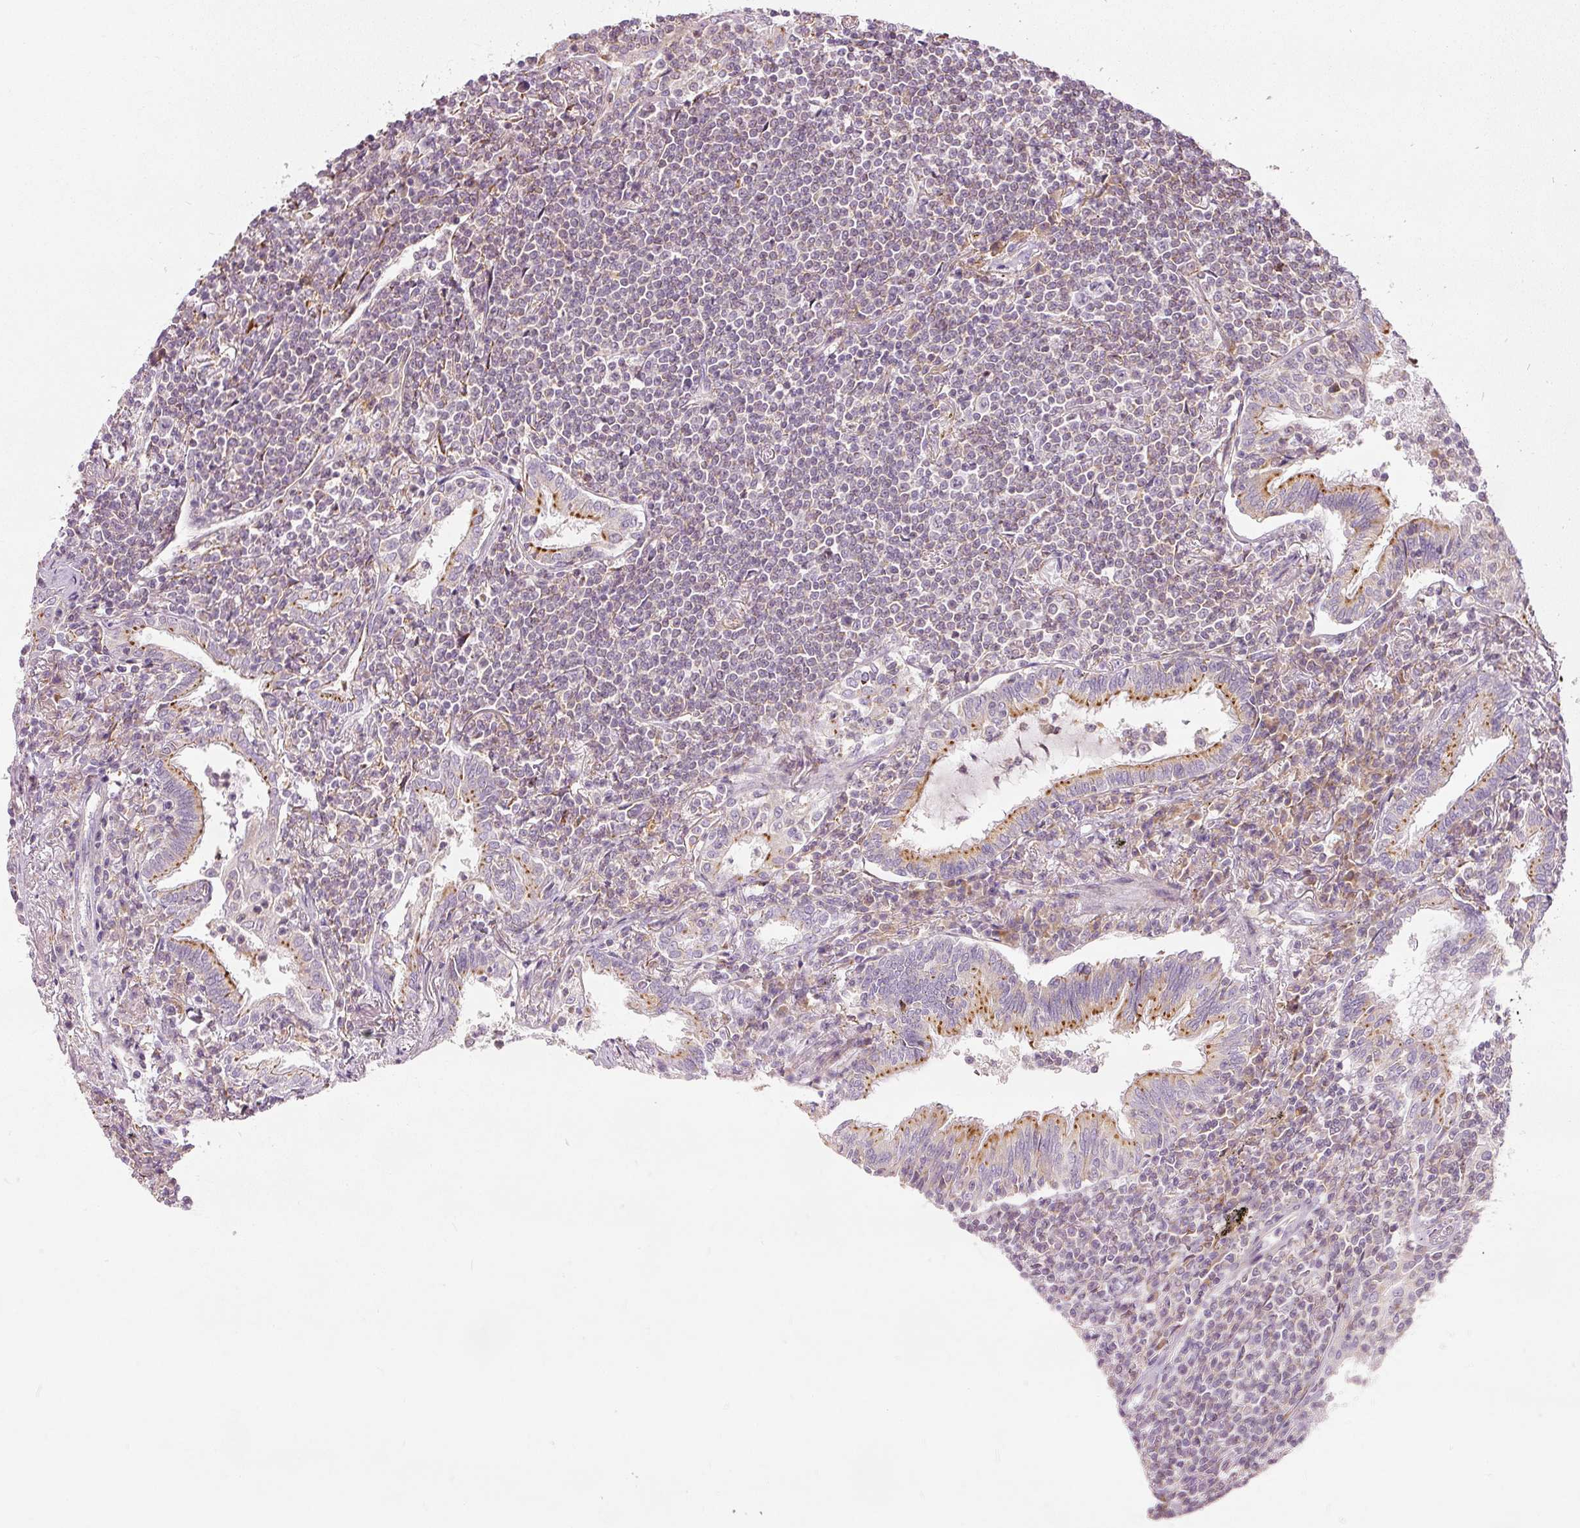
{"staining": {"intensity": "weak", "quantity": "<25%", "location": "cytoplasmic/membranous"}, "tissue": "lymphoma", "cell_type": "Tumor cells", "image_type": "cancer", "snomed": [{"axis": "morphology", "description": "Malignant lymphoma, non-Hodgkin's type, Low grade"}, {"axis": "topography", "description": "Lung"}], "caption": "Tumor cells are negative for brown protein staining in lymphoma. The staining is performed using DAB (3,3'-diaminobenzidine) brown chromogen with nuclei counter-stained in using hematoxylin.", "gene": "SNAPC5", "patient": {"sex": "female", "age": 71}}